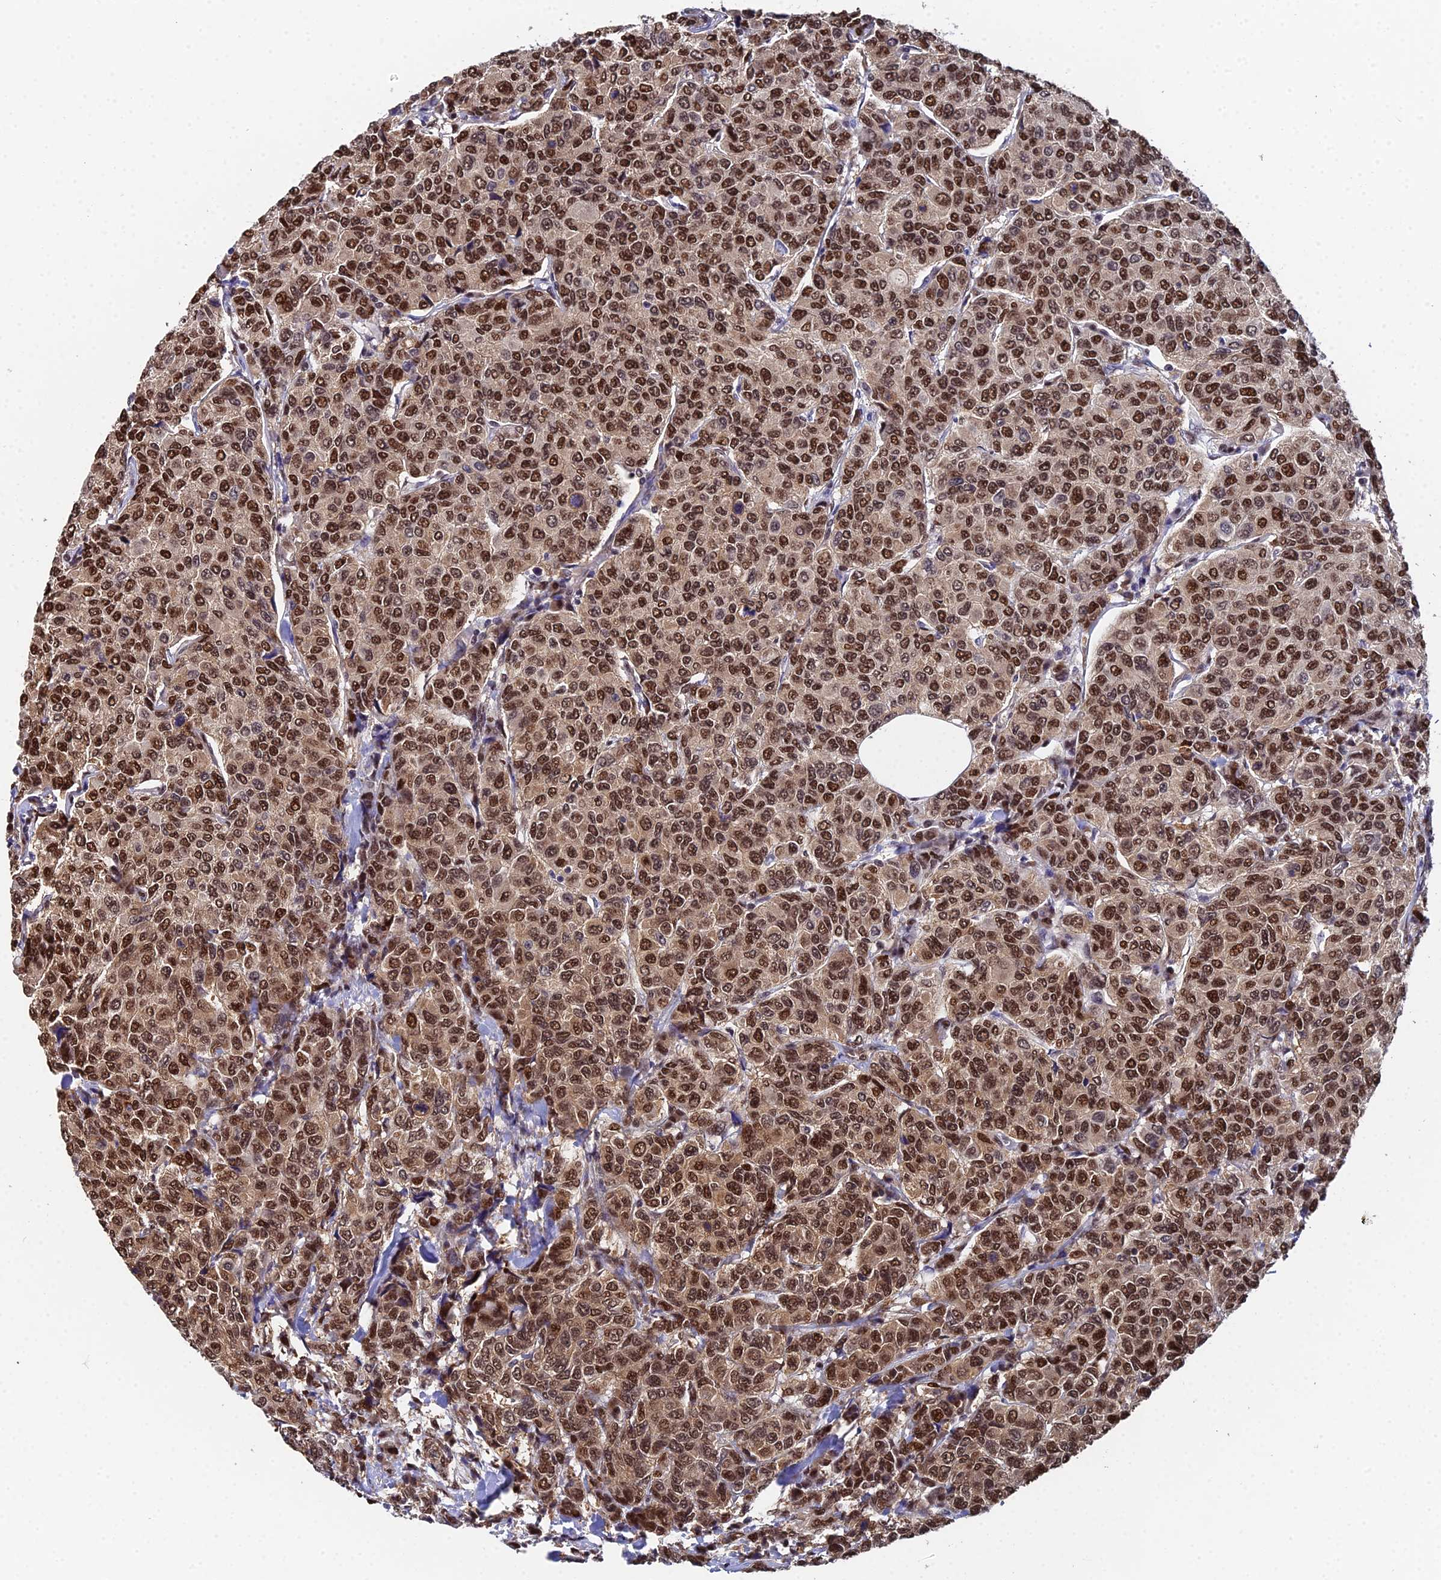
{"staining": {"intensity": "strong", "quantity": ">75%", "location": "nuclear"}, "tissue": "breast cancer", "cell_type": "Tumor cells", "image_type": "cancer", "snomed": [{"axis": "morphology", "description": "Duct carcinoma"}, {"axis": "topography", "description": "Breast"}], "caption": "Approximately >75% of tumor cells in human breast cancer (infiltrating ductal carcinoma) reveal strong nuclear protein expression as visualized by brown immunohistochemical staining.", "gene": "TIFA", "patient": {"sex": "female", "age": 55}}